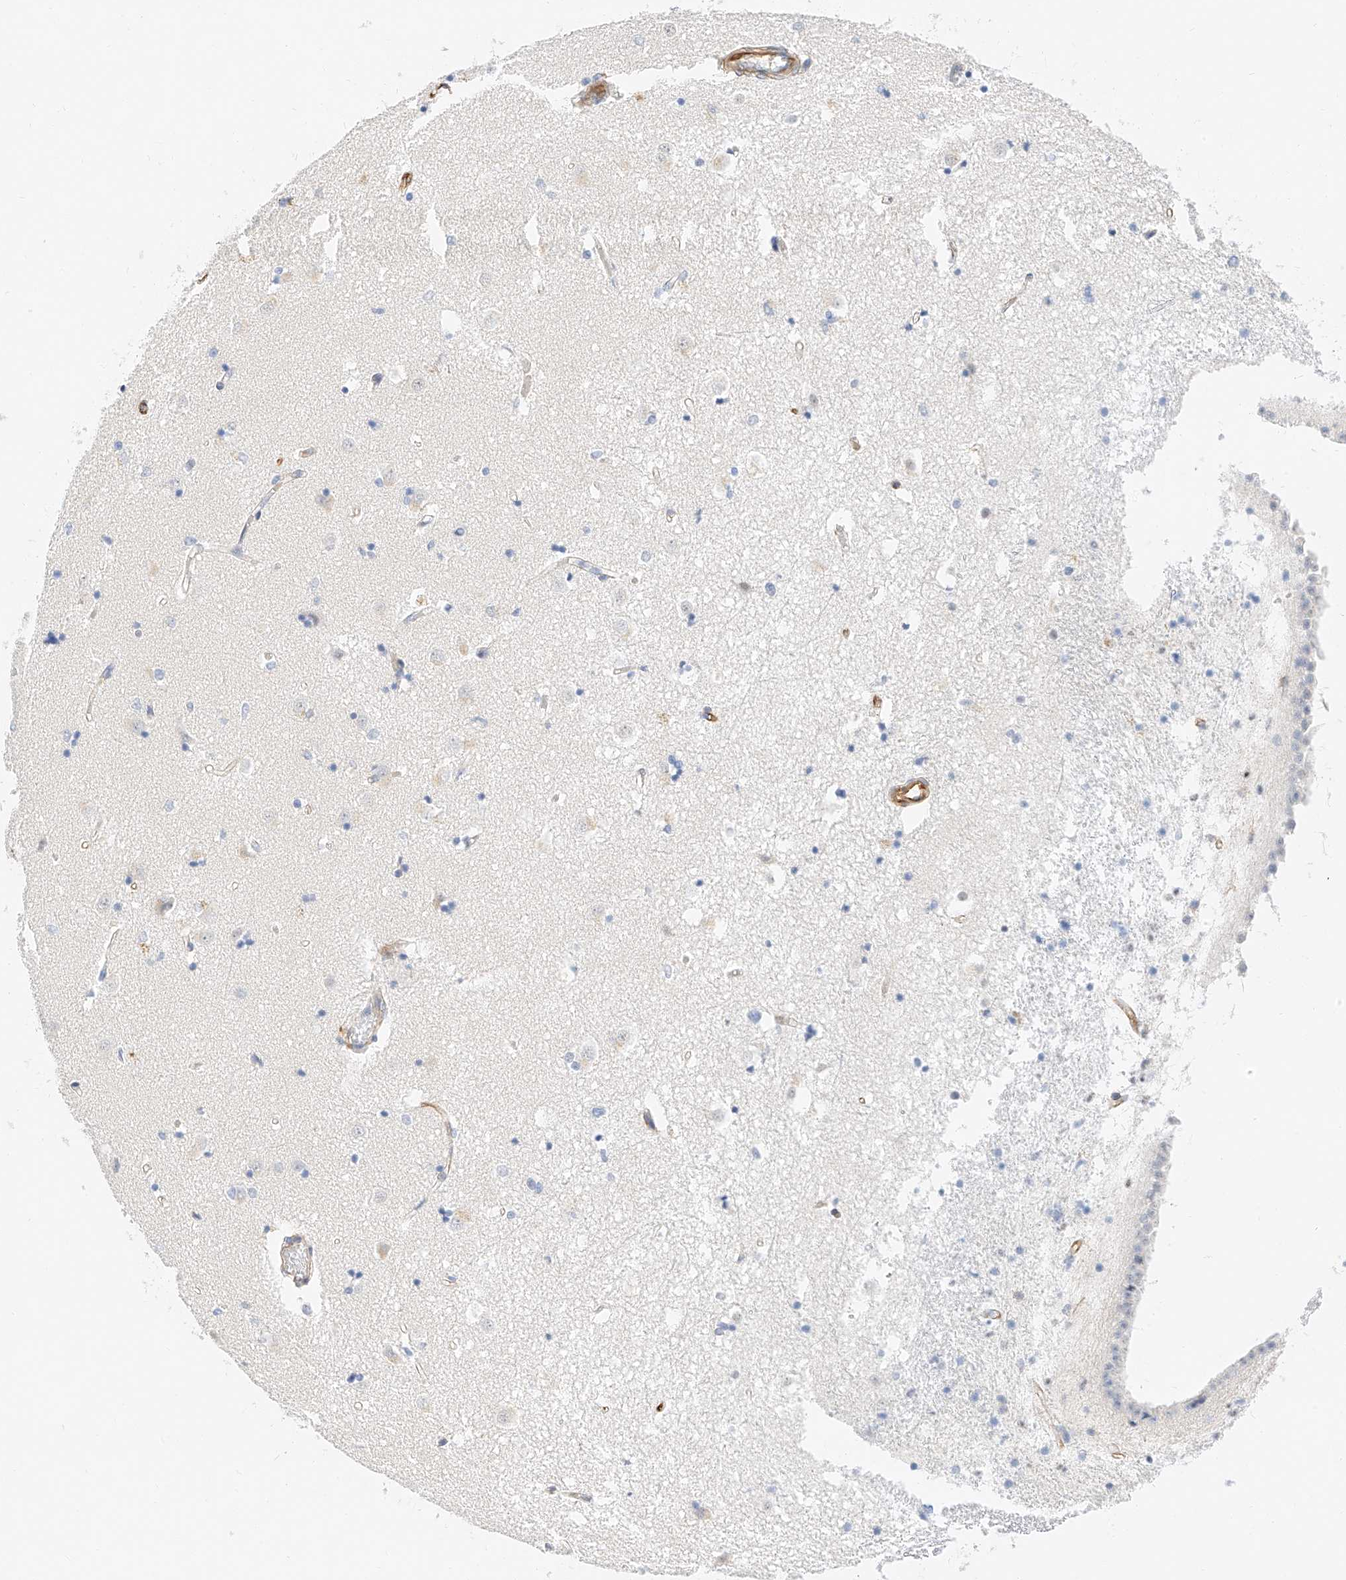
{"staining": {"intensity": "negative", "quantity": "none", "location": "none"}, "tissue": "caudate", "cell_type": "Glial cells", "image_type": "normal", "snomed": [{"axis": "morphology", "description": "Normal tissue, NOS"}, {"axis": "topography", "description": "Lateral ventricle wall"}], "caption": "The immunohistochemistry (IHC) photomicrograph has no significant expression in glial cells of caudate.", "gene": "CDCP2", "patient": {"sex": "male", "age": 45}}